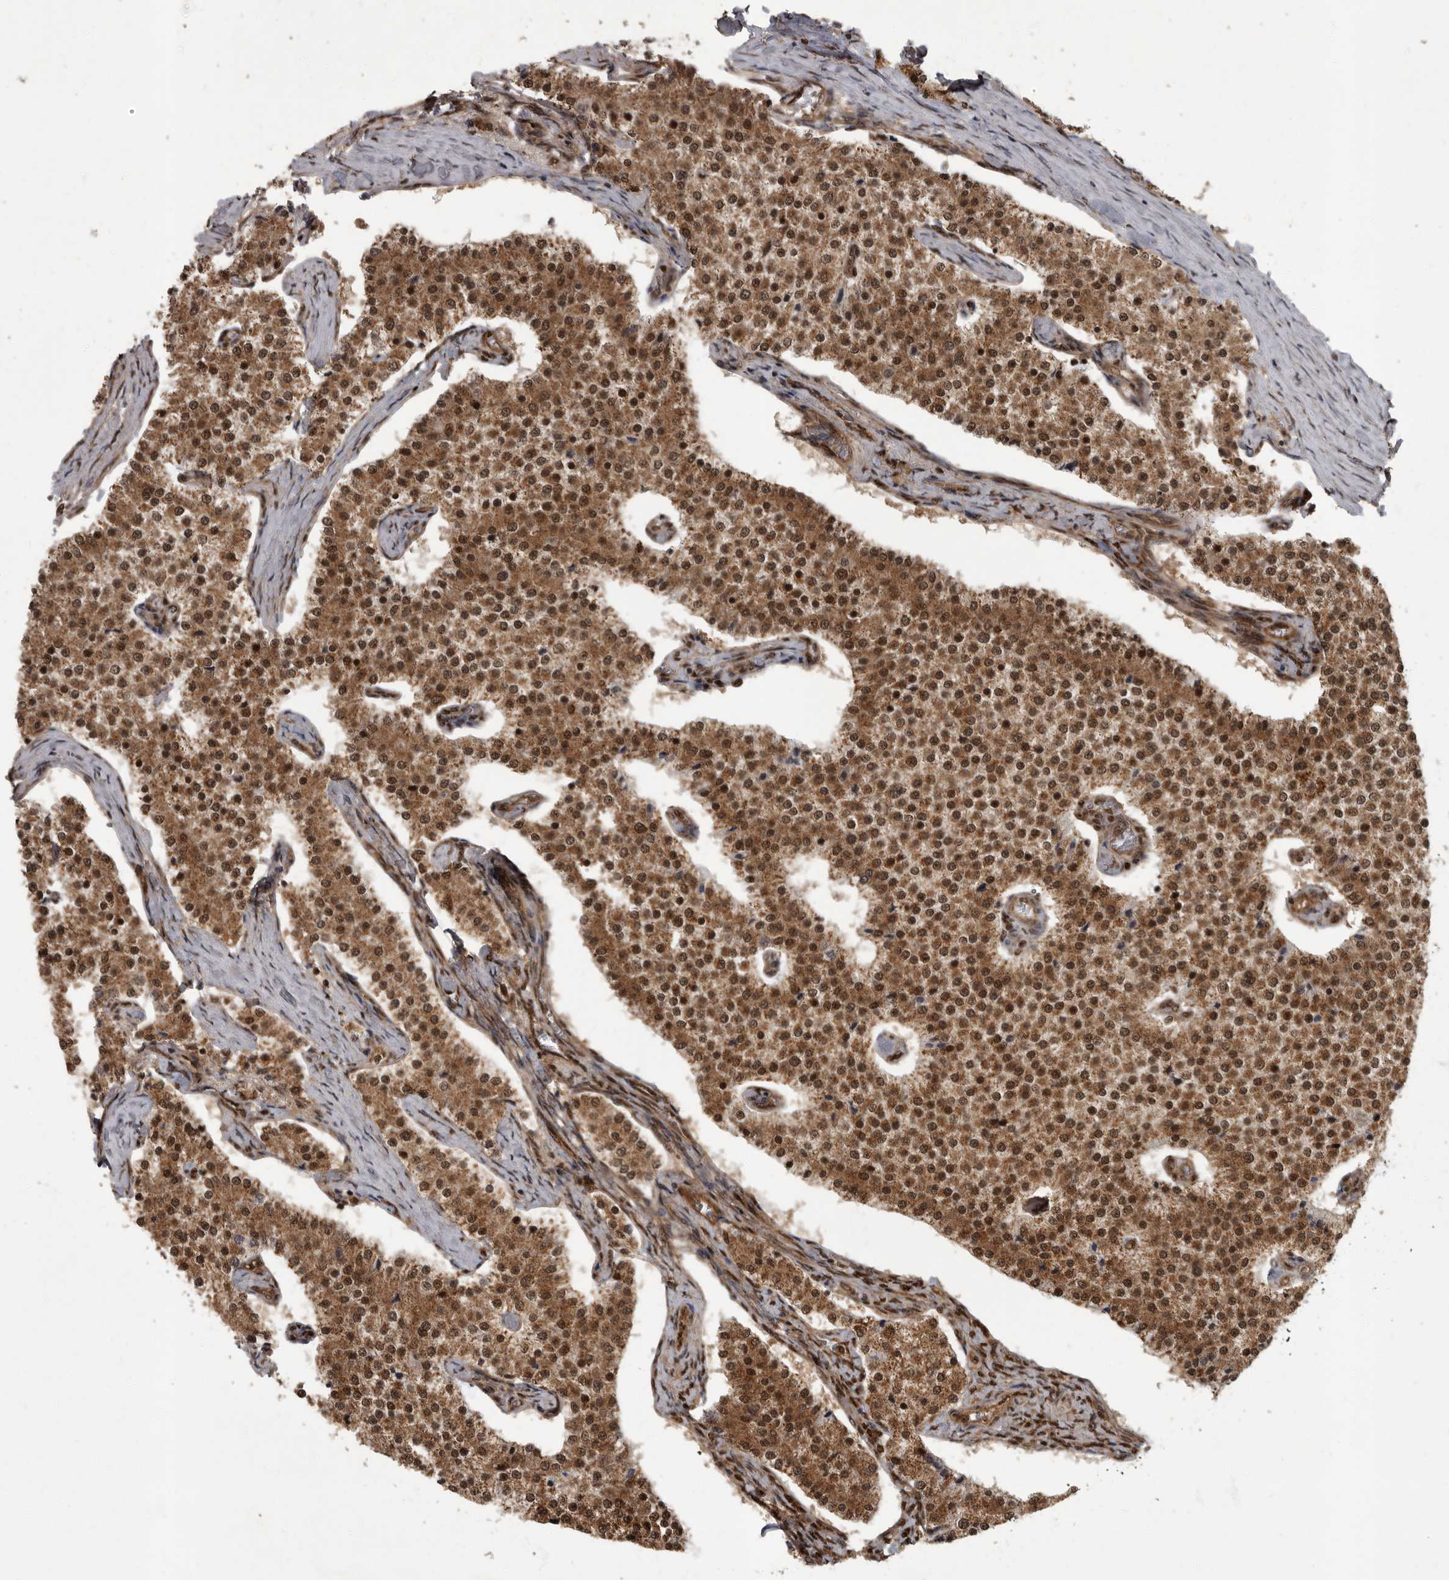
{"staining": {"intensity": "moderate", "quantity": ">75%", "location": "cytoplasmic/membranous,nuclear"}, "tissue": "carcinoid", "cell_type": "Tumor cells", "image_type": "cancer", "snomed": [{"axis": "morphology", "description": "Carcinoid, malignant, NOS"}, {"axis": "topography", "description": "Colon"}], "caption": "High-magnification brightfield microscopy of carcinoid stained with DAB (3,3'-diaminobenzidine) (brown) and counterstained with hematoxylin (blue). tumor cells exhibit moderate cytoplasmic/membranous and nuclear expression is identified in about>75% of cells. (Stains: DAB in brown, nuclei in blue, Microscopy: brightfield microscopy at high magnification).", "gene": "VPS50", "patient": {"sex": "female", "age": 52}}